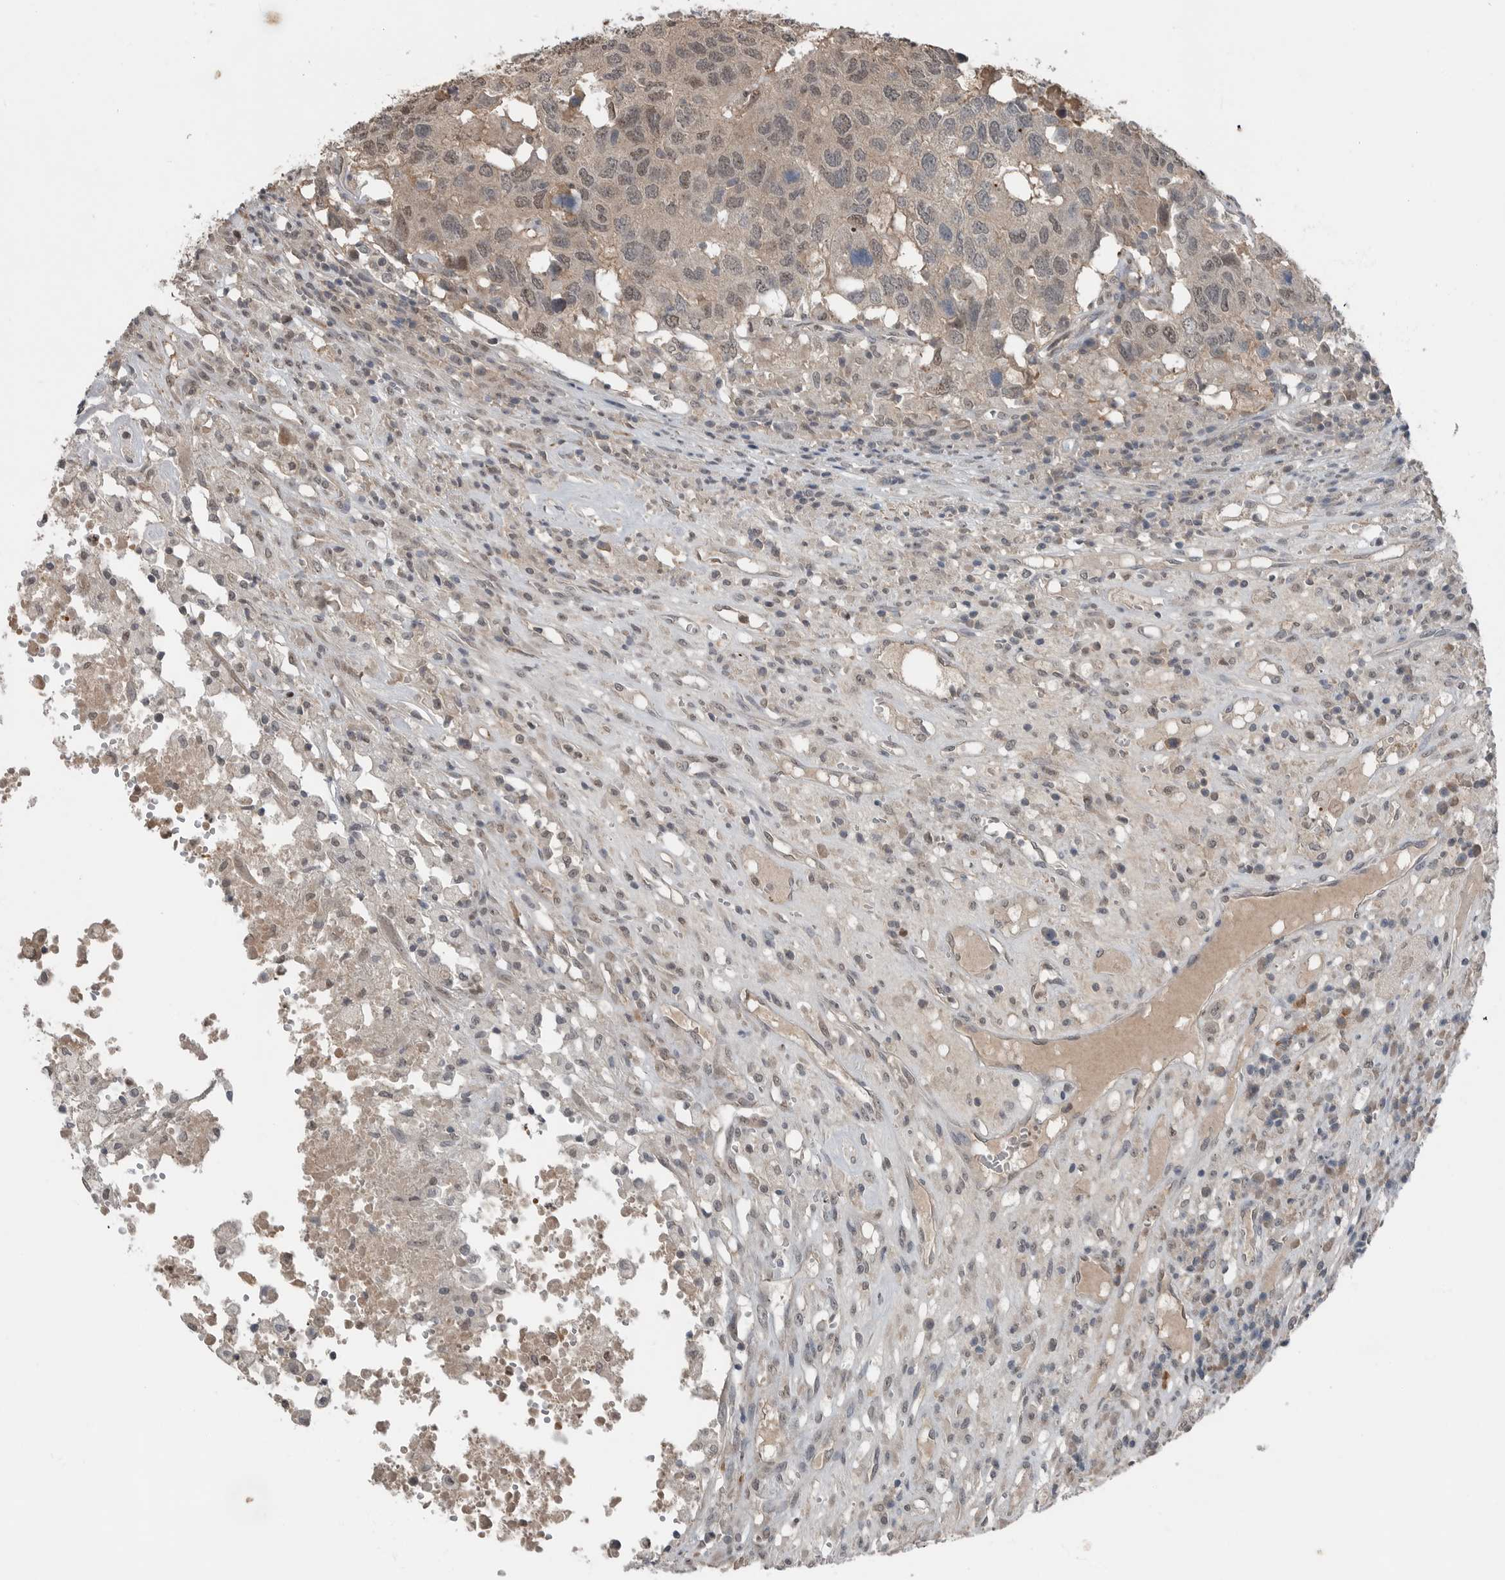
{"staining": {"intensity": "weak", "quantity": "25%-75%", "location": "cytoplasmic/membranous,nuclear"}, "tissue": "head and neck cancer", "cell_type": "Tumor cells", "image_type": "cancer", "snomed": [{"axis": "morphology", "description": "Squamous cell carcinoma, NOS"}, {"axis": "topography", "description": "Head-Neck"}], "caption": "Immunohistochemical staining of head and neck squamous cell carcinoma reveals weak cytoplasmic/membranous and nuclear protein staining in approximately 25%-75% of tumor cells.", "gene": "MFAP3L", "patient": {"sex": "male", "age": 66}}